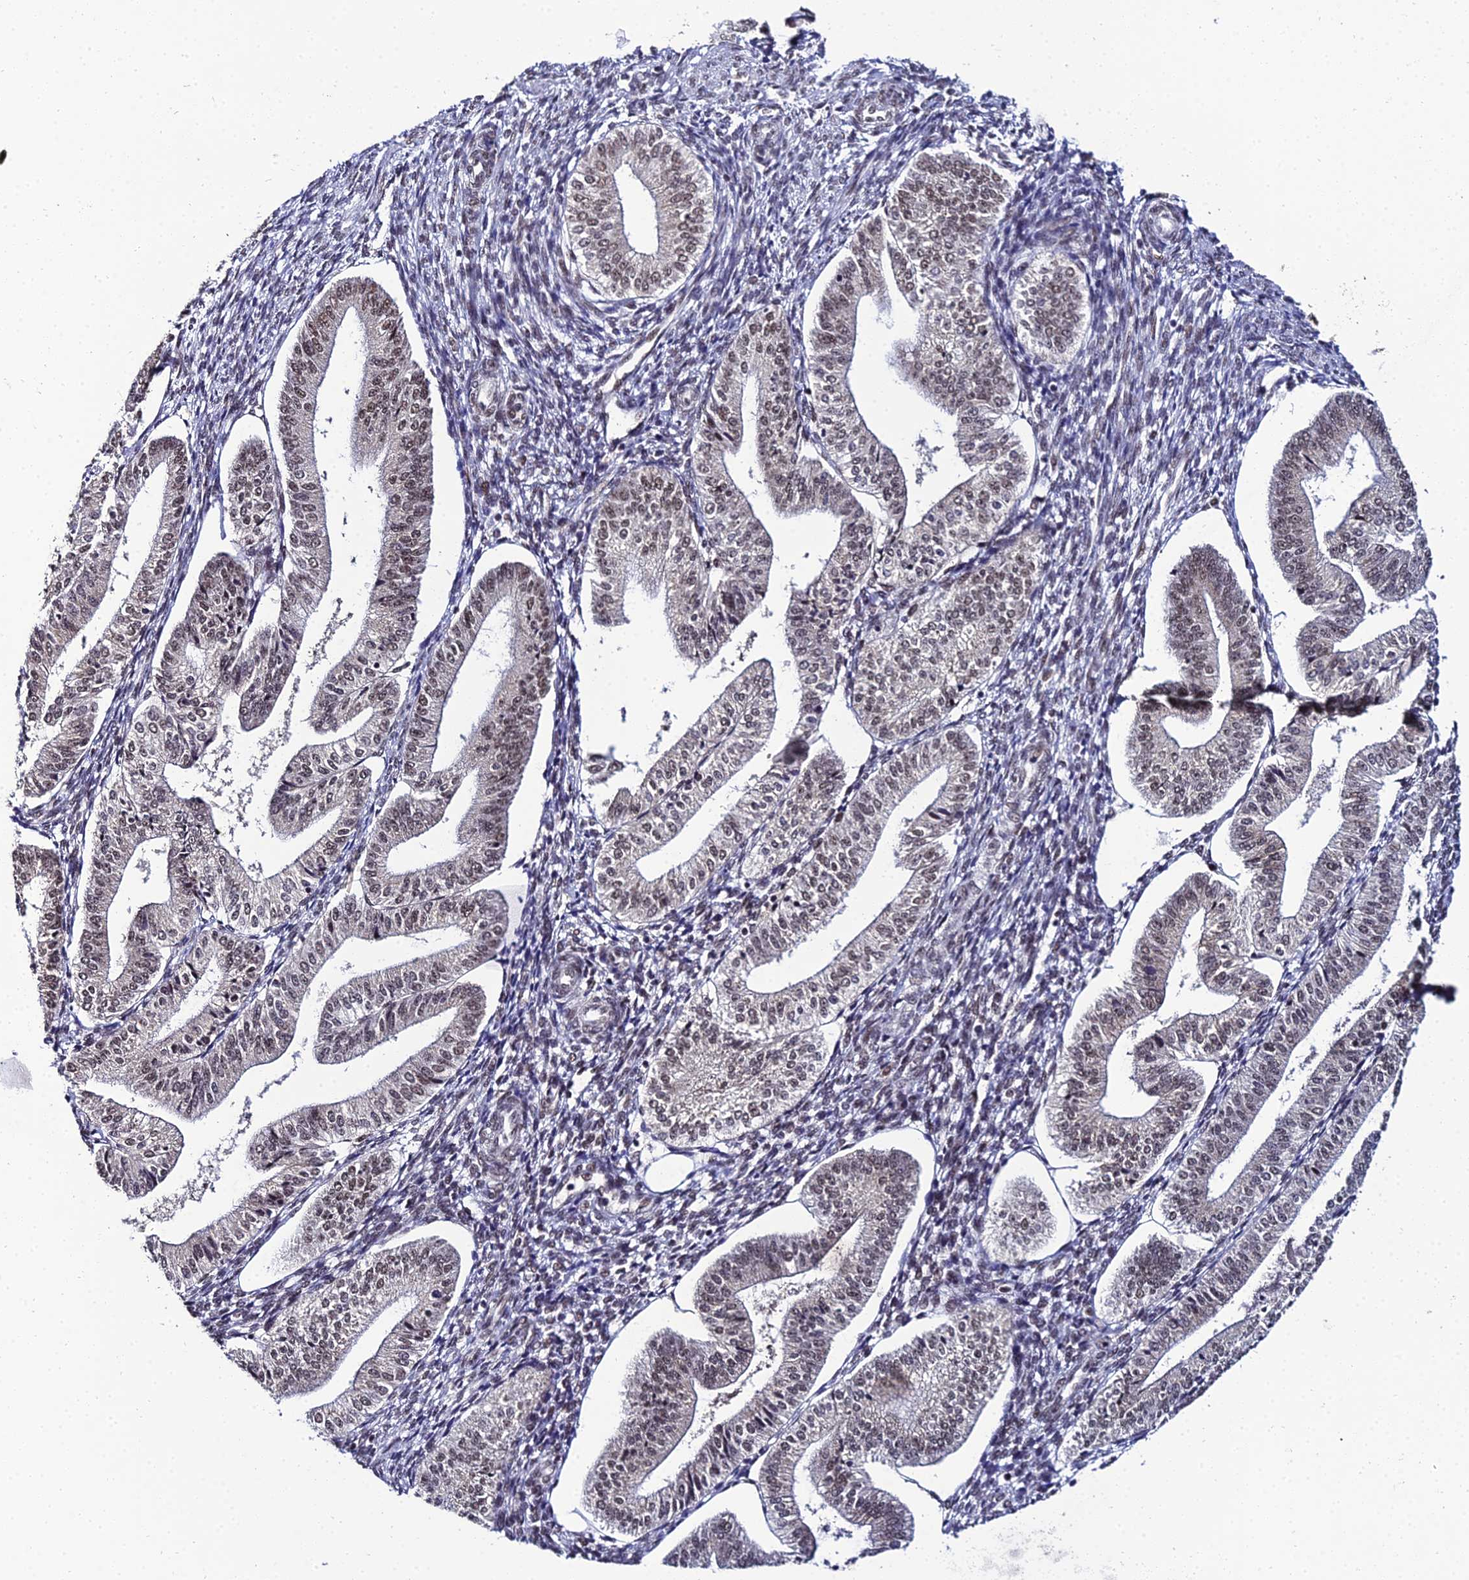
{"staining": {"intensity": "moderate", "quantity": "<25%", "location": "nuclear"}, "tissue": "endometrium", "cell_type": "Cells in endometrial stroma", "image_type": "normal", "snomed": [{"axis": "morphology", "description": "Normal tissue, NOS"}, {"axis": "topography", "description": "Endometrium"}], "caption": "Protein positivity by immunohistochemistry demonstrates moderate nuclear expression in approximately <25% of cells in endometrial stroma in unremarkable endometrium.", "gene": "EXOSC3", "patient": {"sex": "female", "age": 34}}